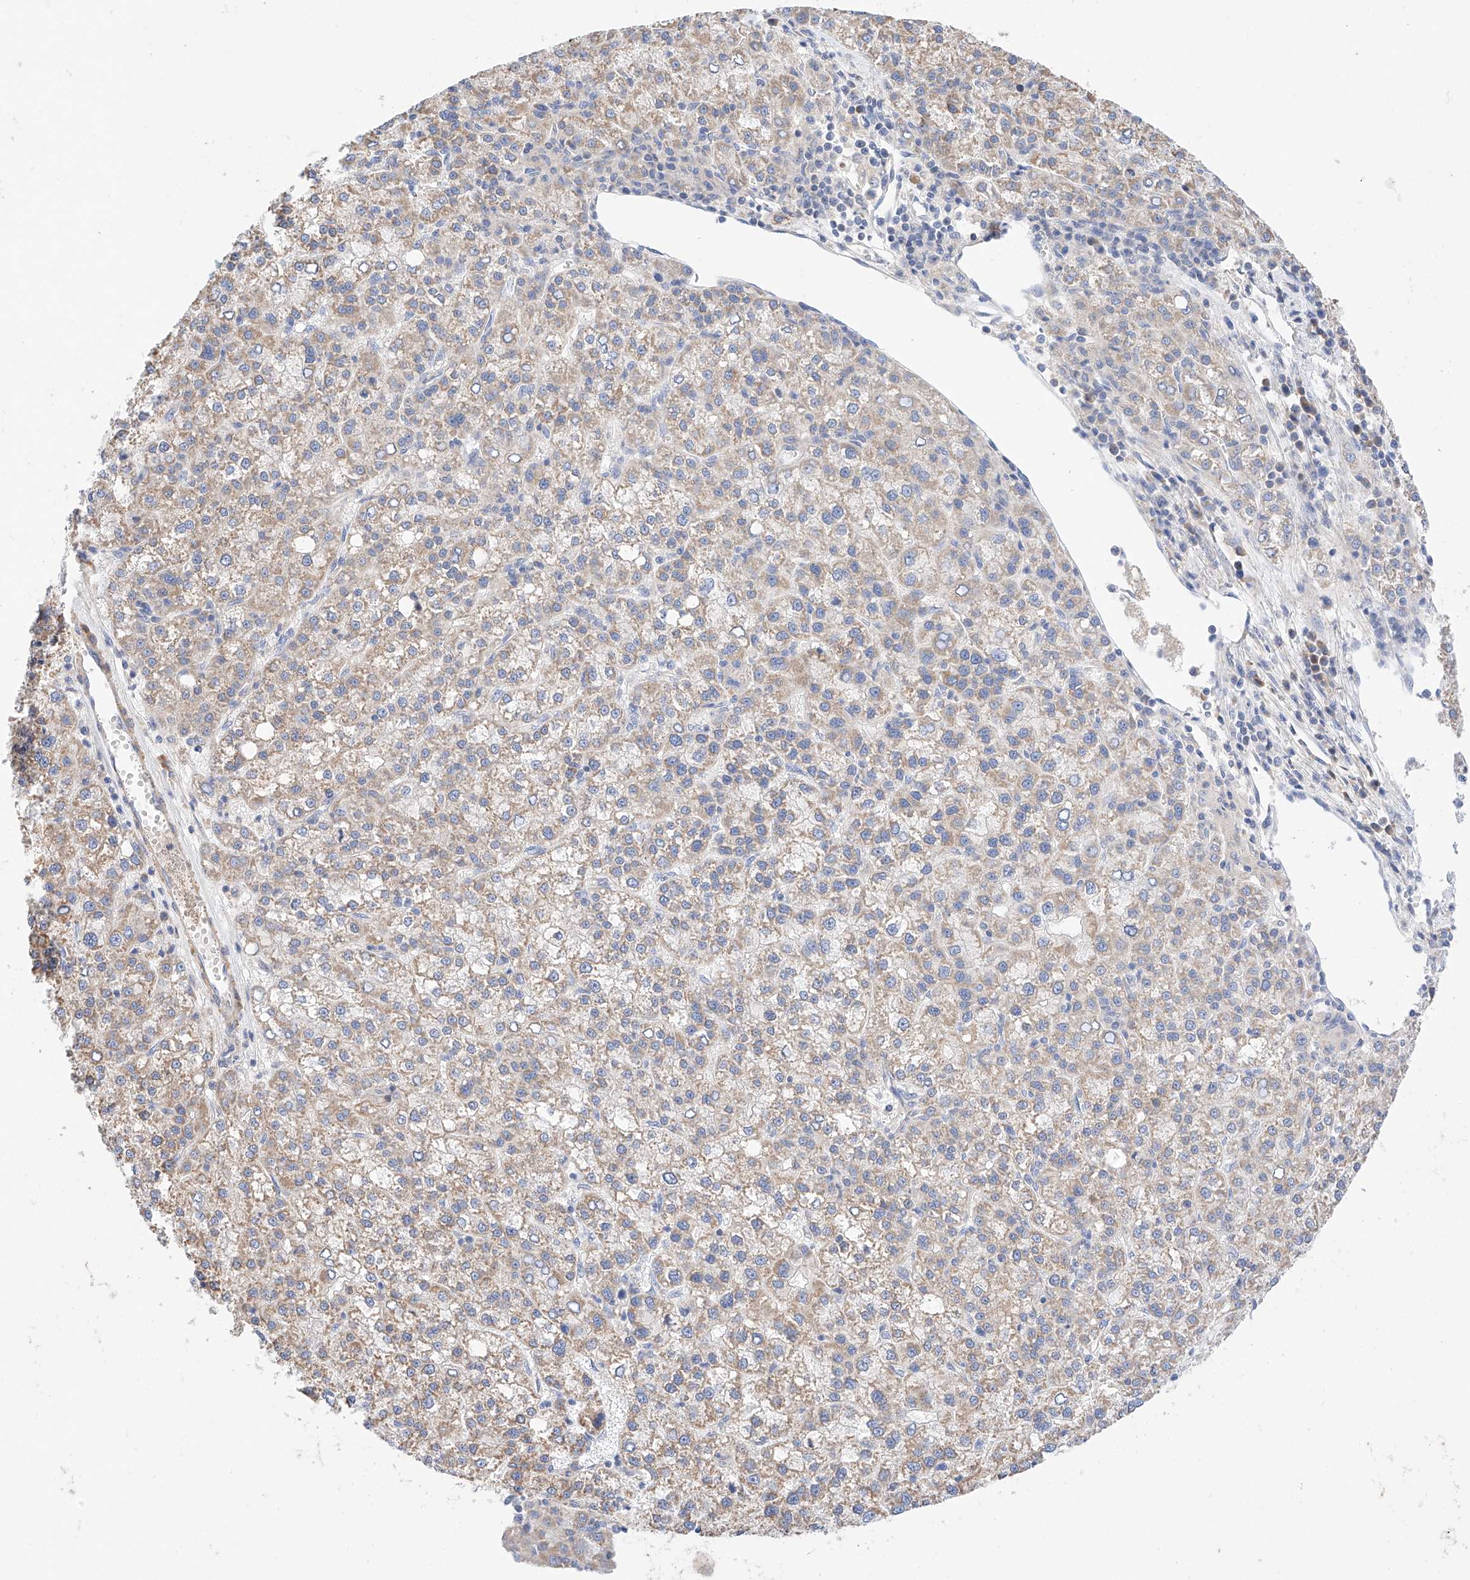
{"staining": {"intensity": "weak", "quantity": ">75%", "location": "cytoplasmic/membranous"}, "tissue": "liver cancer", "cell_type": "Tumor cells", "image_type": "cancer", "snomed": [{"axis": "morphology", "description": "Carcinoma, Hepatocellular, NOS"}, {"axis": "topography", "description": "Liver"}], "caption": "The immunohistochemical stain highlights weak cytoplasmic/membranous expression in tumor cells of liver hepatocellular carcinoma tissue. (IHC, brightfield microscopy, high magnification).", "gene": "C6orf118", "patient": {"sex": "female", "age": 58}}